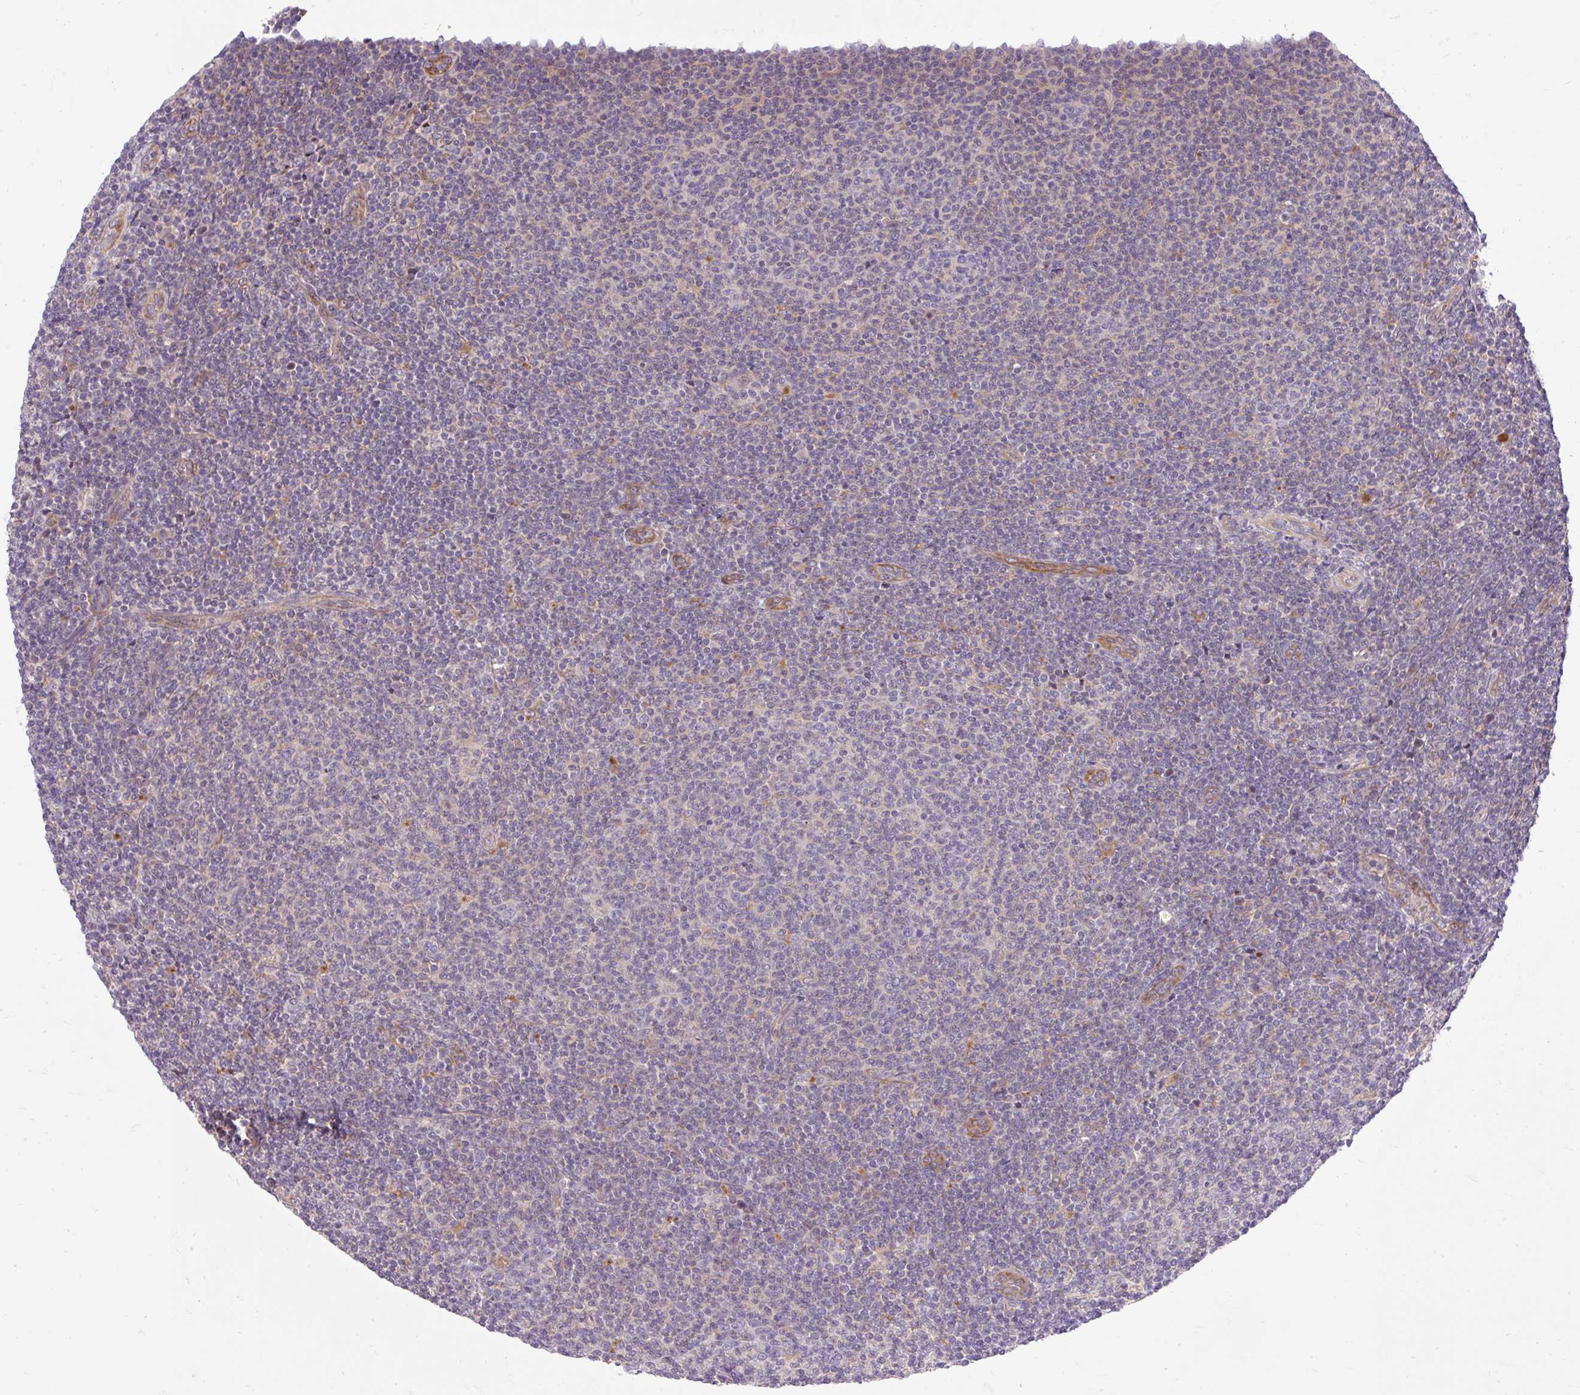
{"staining": {"intensity": "negative", "quantity": "none", "location": "none"}, "tissue": "lymphoma", "cell_type": "Tumor cells", "image_type": "cancer", "snomed": [{"axis": "morphology", "description": "Malignant lymphoma, non-Hodgkin's type, Low grade"}, {"axis": "topography", "description": "Lymph node"}], "caption": "The photomicrograph displays no staining of tumor cells in lymphoma.", "gene": "HEXB", "patient": {"sex": "male", "age": 66}}